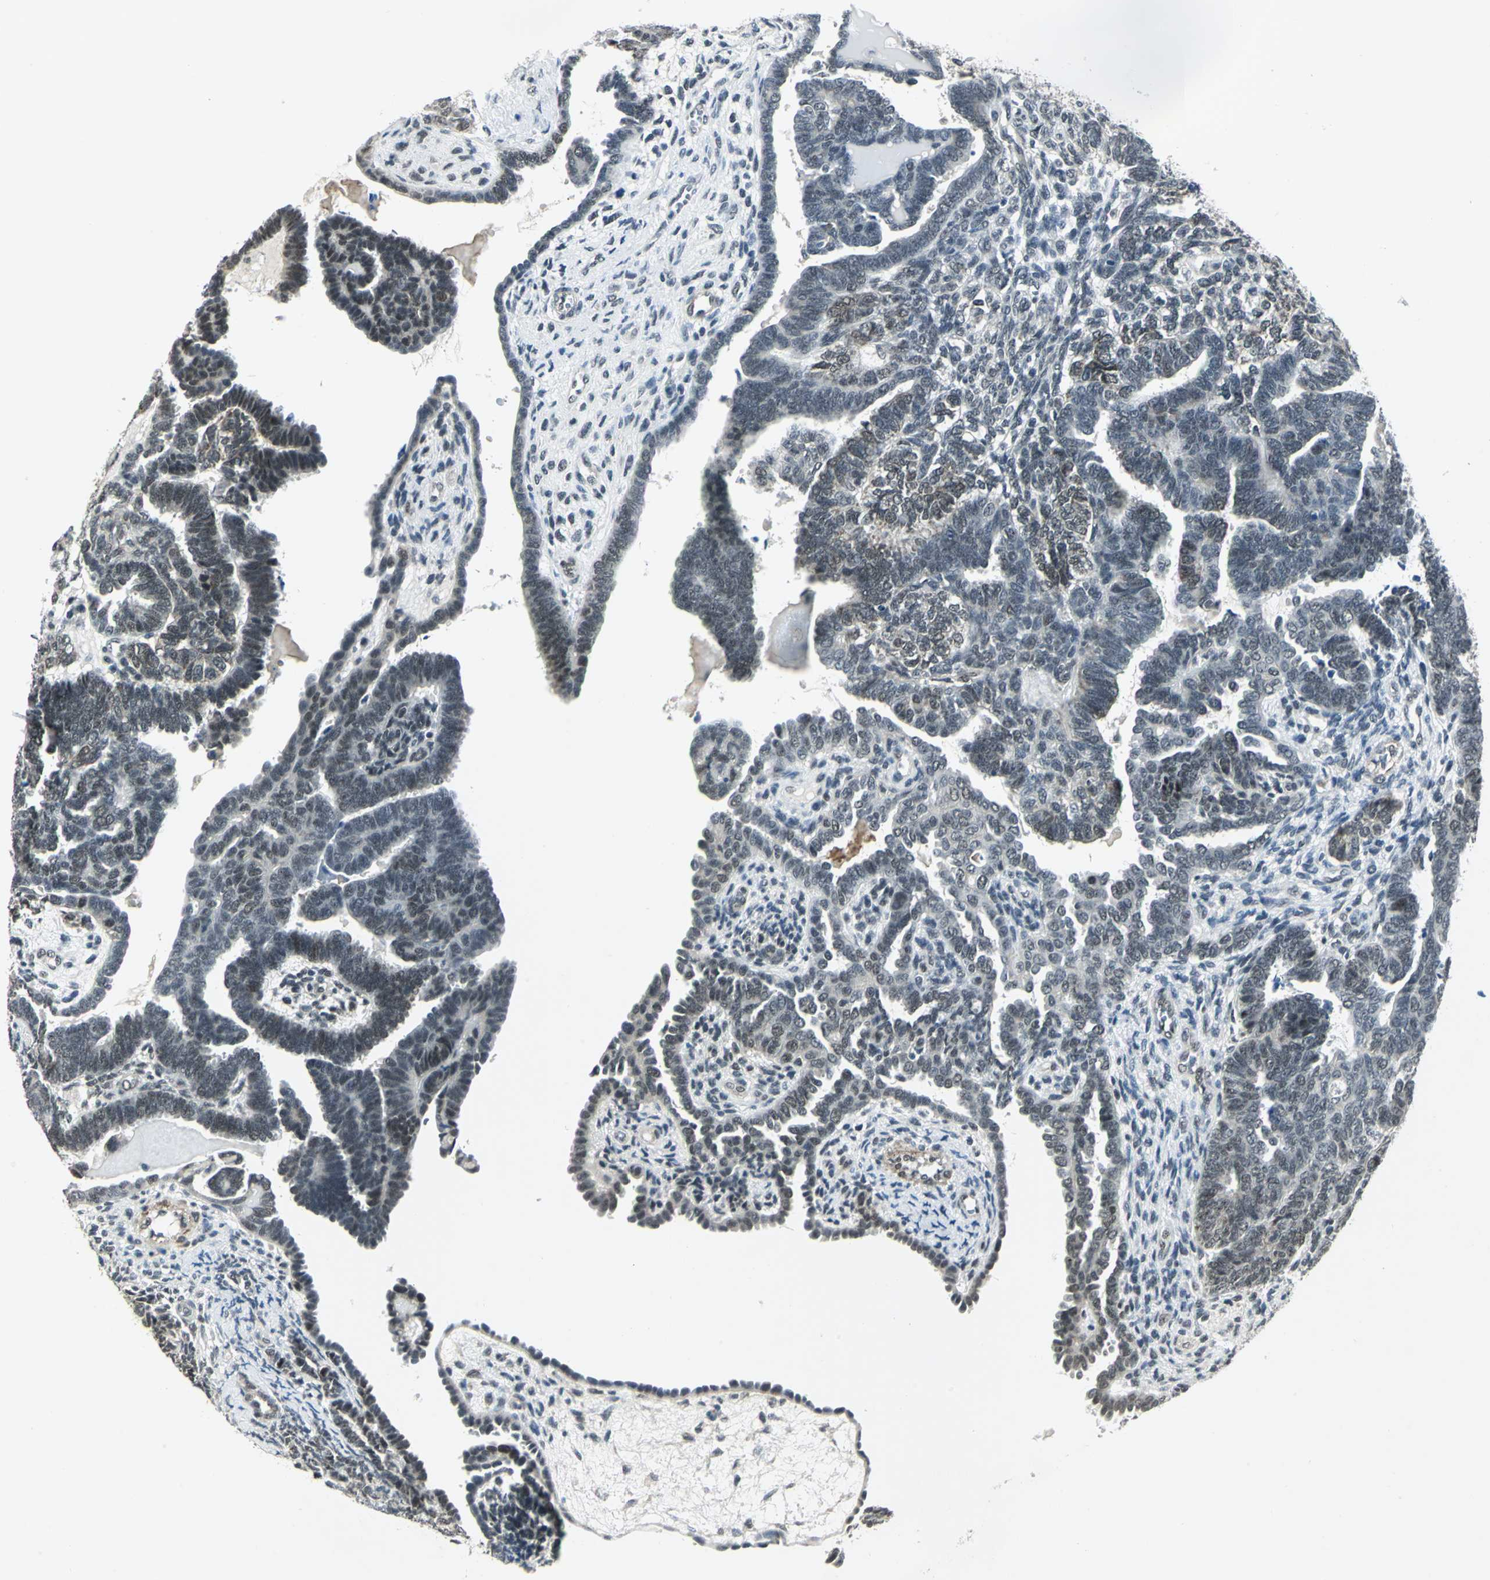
{"staining": {"intensity": "weak", "quantity": "<25%", "location": "nuclear"}, "tissue": "endometrial cancer", "cell_type": "Tumor cells", "image_type": "cancer", "snomed": [{"axis": "morphology", "description": "Neoplasm, malignant, NOS"}, {"axis": "topography", "description": "Endometrium"}], "caption": "Image shows no protein expression in tumor cells of endometrial cancer (neoplasm (malignant)) tissue.", "gene": "MTA1", "patient": {"sex": "female", "age": 74}}